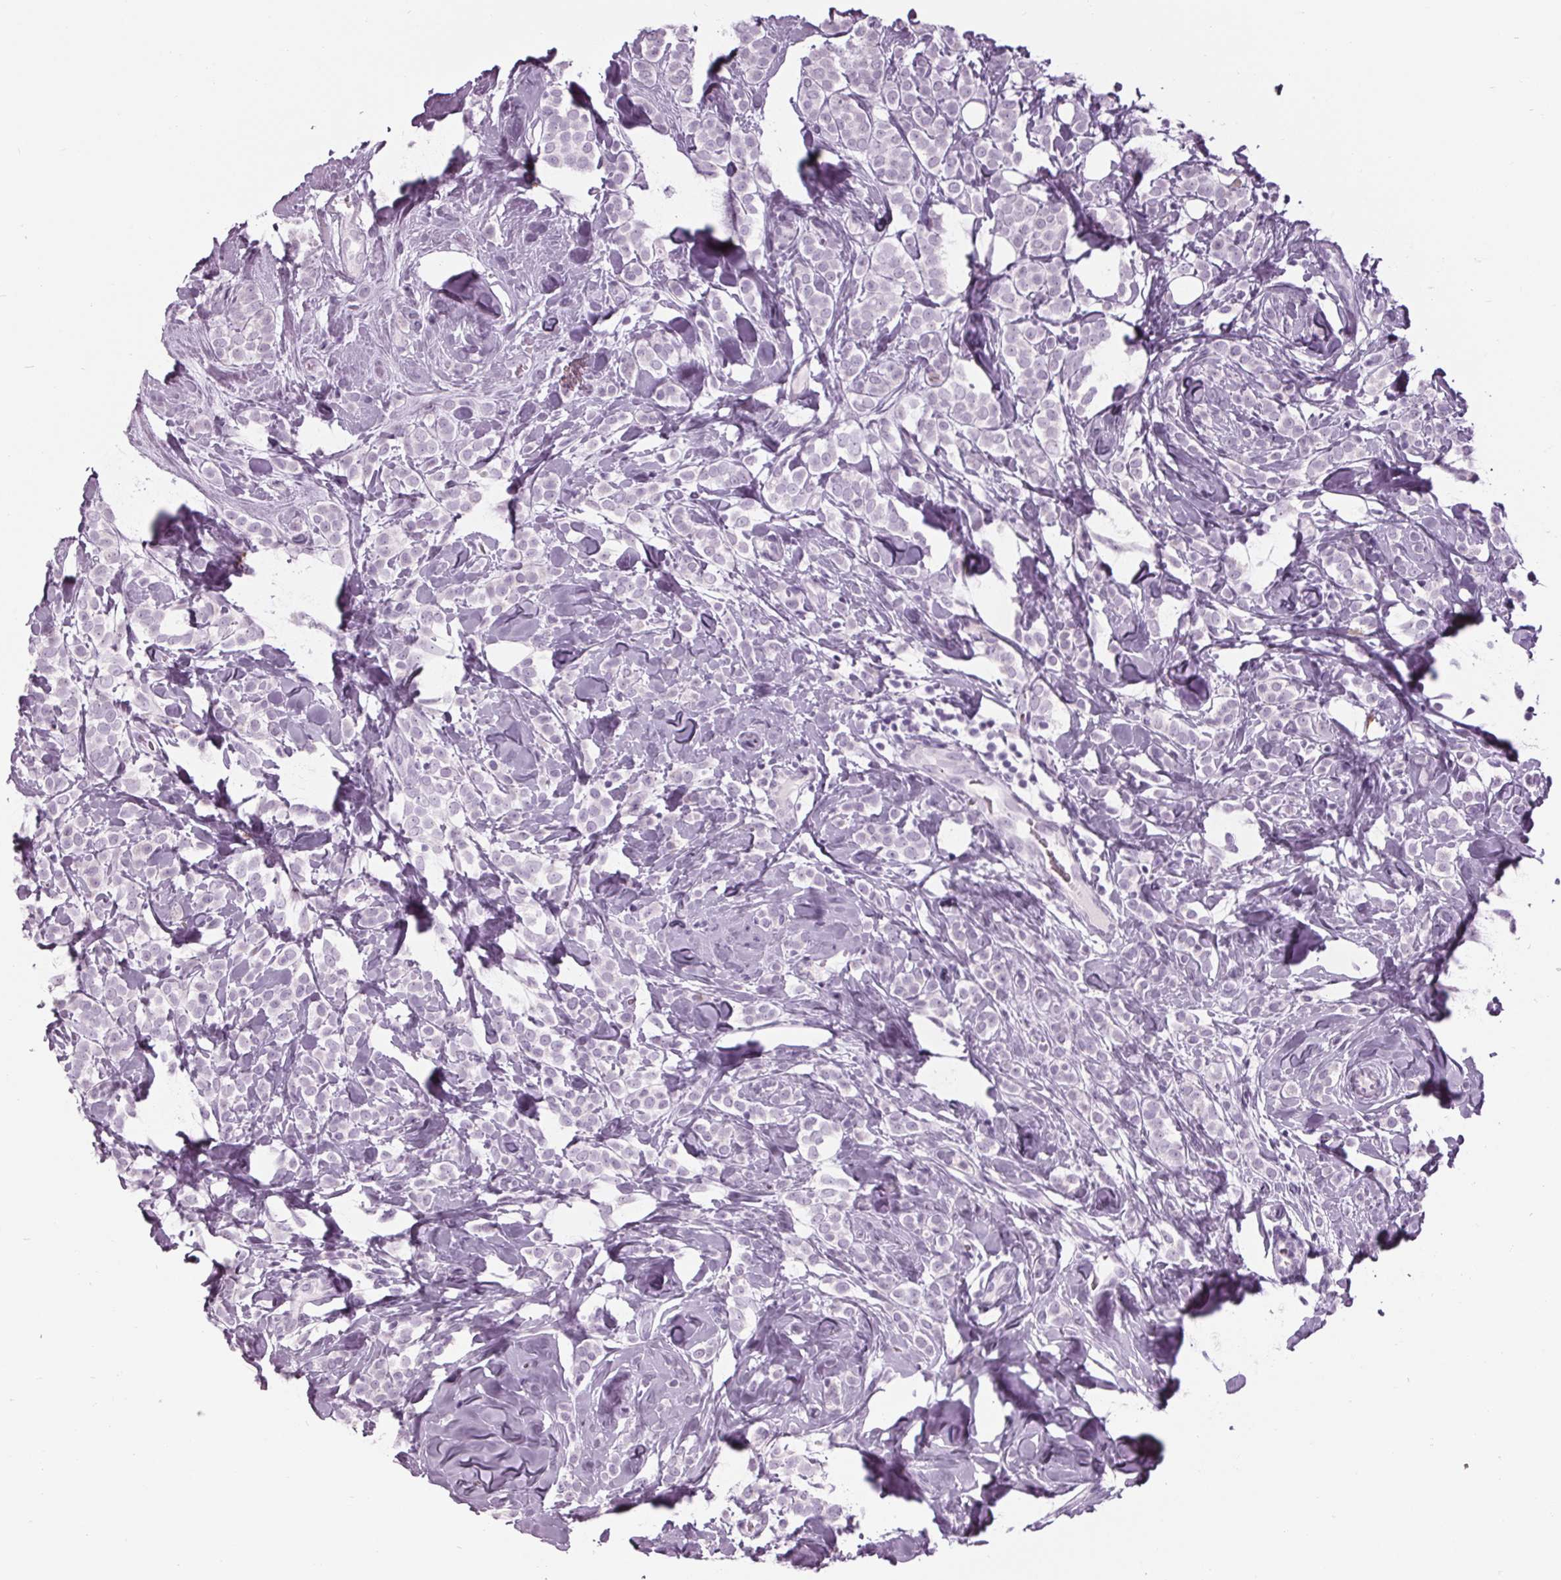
{"staining": {"intensity": "negative", "quantity": "none", "location": "none"}, "tissue": "breast cancer", "cell_type": "Tumor cells", "image_type": "cancer", "snomed": [{"axis": "morphology", "description": "Lobular carcinoma"}, {"axis": "topography", "description": "Breast"}], "caption": "A photomicrograph of breast lobular carcinoma stained for a protein reveals no brown staining in tumor cells. (Brightfield microscopy of DAB immunohistochemistry (IHC) at high magnification).", "gene": "CYP3A43", "patient": {"sex": "female", "age": 49}}